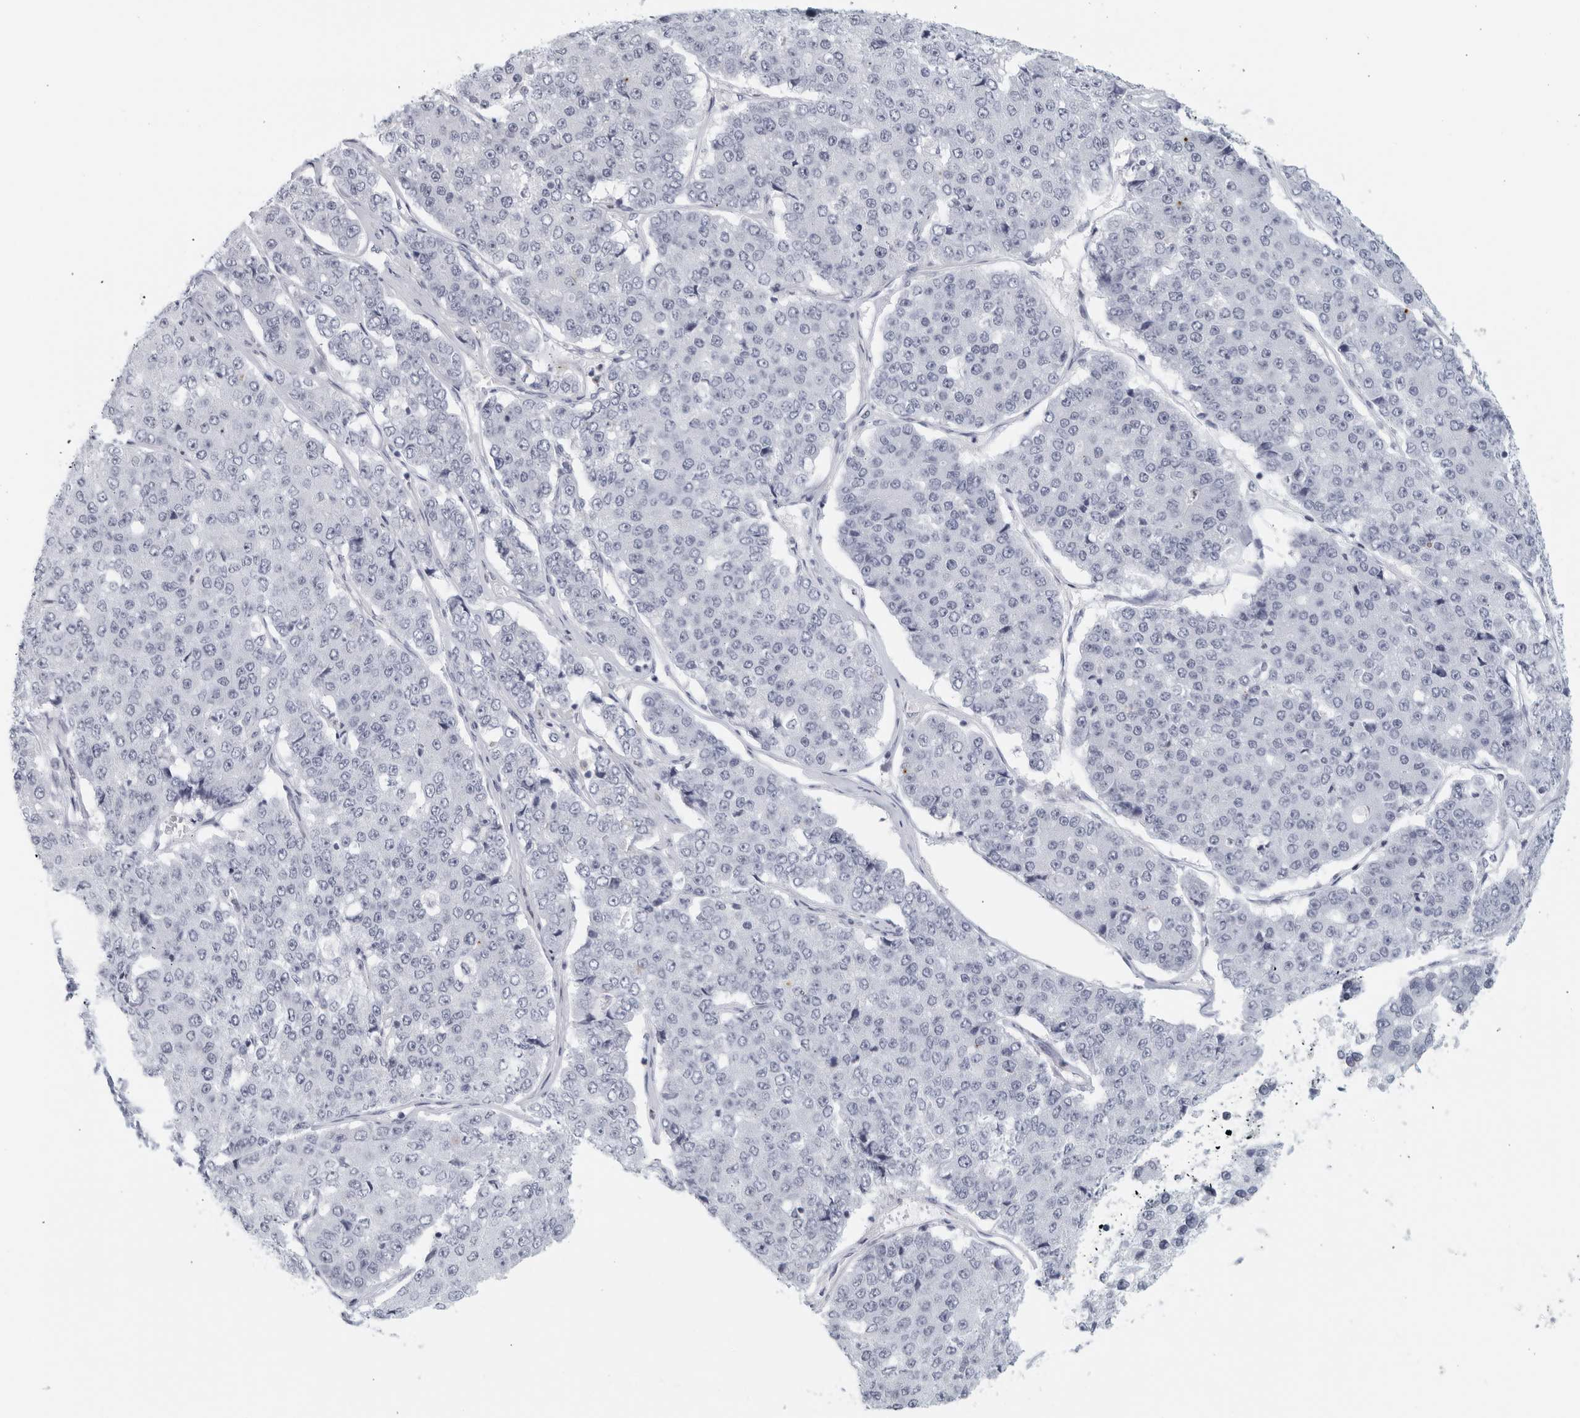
{"staining": {"intensity": "negative", "quantity": "none", "location": "none"}, "tissue": "pancreatic cancer", "cell_type": "Tumor cells", "image_type": "cancer", "snomed": [{"axis": "morphology", "description": "Adenocarcinoma, NOS"}, {"axis": "topography", "description": "Pancreas"}], "caption": "This is an immunohistochemistry (IHC) histopathology image of adenocarcinoma (pancreatic). There is no staining in tumor cells.", "gene": "KLK7", "patient": {"sex": "male", "age": 50}}